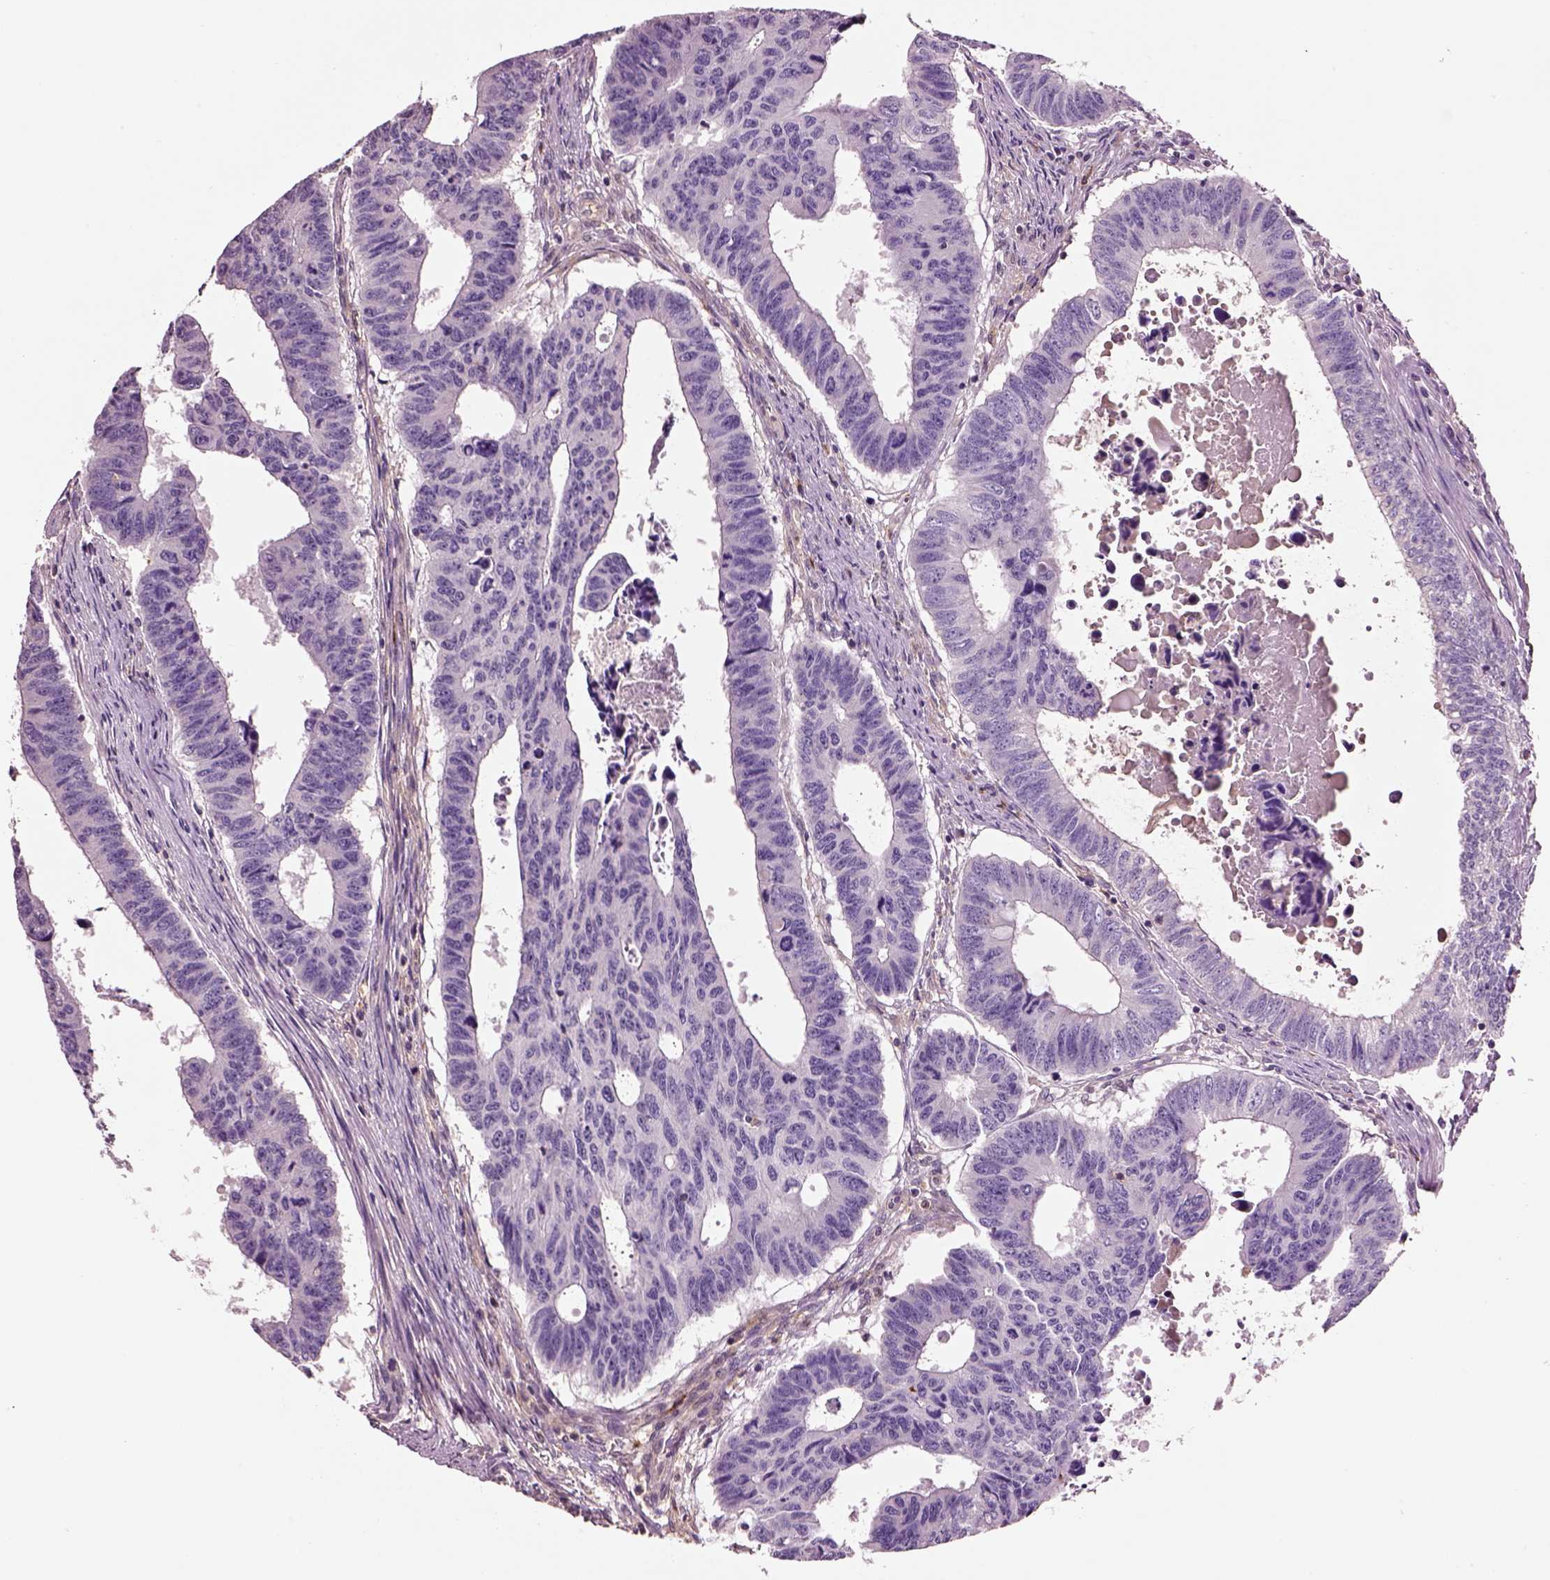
{"staining": {"intensity": "negative", "quantity": "none", "location": "none"}, "tissue": "colorectal cancer", "cell_type": "Tumor cells", "image_type": "cancer", "snomed": [{"axis": "morphology", "description": "Adenocarcinoma, NOS"}, {"axis": "topography", "description": "Rectum"}], "caption": "High magnification brightfield microscopy of colorectal cancer (adenocarcinoma) stained with DAB (brown) and counterstained with hematoxylin (blue): tumor cells show no significant expression. Brightfield microscopy of immunohistochemistry stained with DAB (brown) and hematoxylin (blue), captured at high magnification.", "gene": "MDP1", "patient": {"sex": "female", "age": 85}}